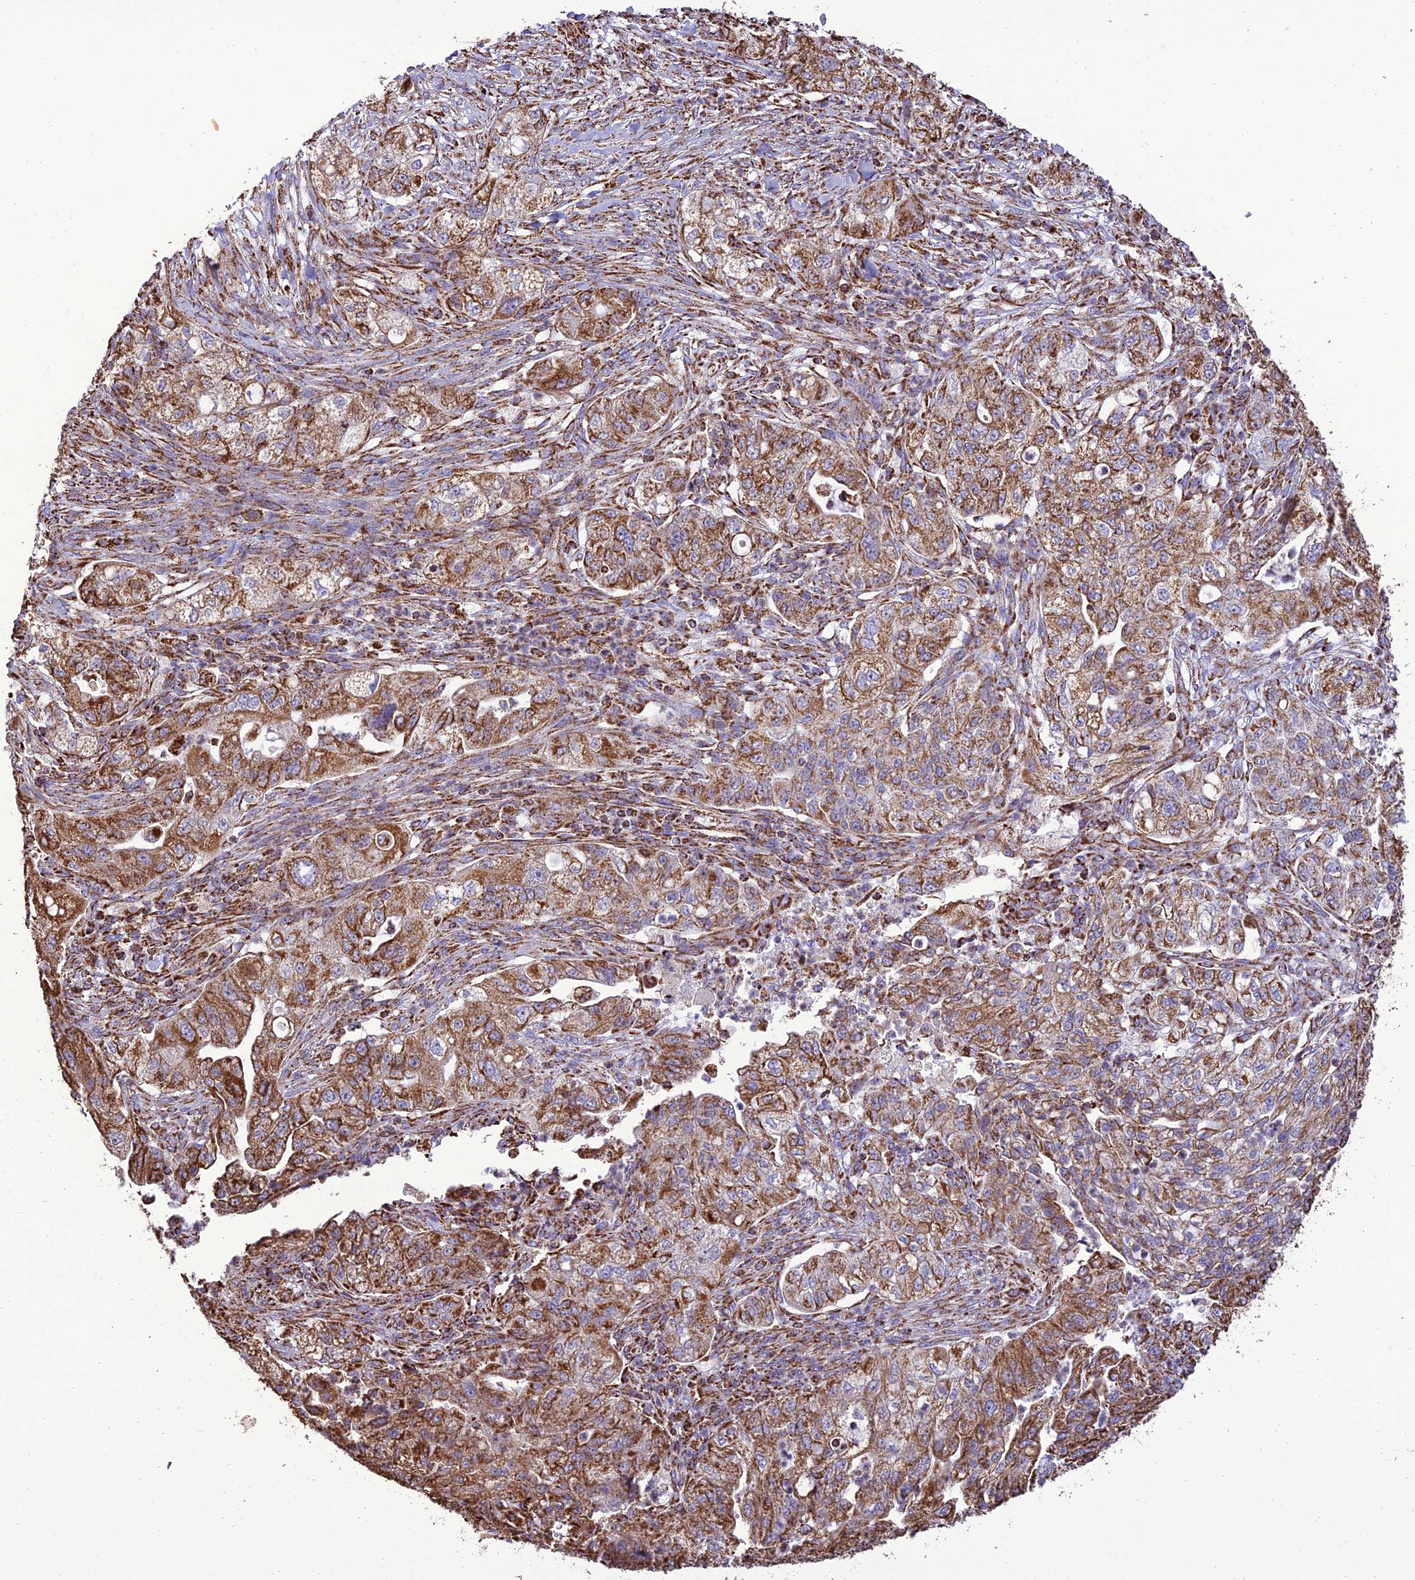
{"staining": {"intensity": "moderate", "quantity": ">75%", "location": "cytoplasmic/membranous"}, "tissue": "pancreatic cancer", "cell_type": "Tumor cells", "image_type": "cancer", "snomed": [{"axis": "morphology", "description": "Adenocarcinoma, NOS"}, {"axis": "topography", "description": "Pancreas"}], "caption": "IHC (DAB) staining of pancreatic adenocarcinoma exhibits moderate cytoplasmic/membranous protein expression in approximately >75% of tumor cells.", "gene": "NDUFAF1", "patient": {"sex": "female", "age": 78}}